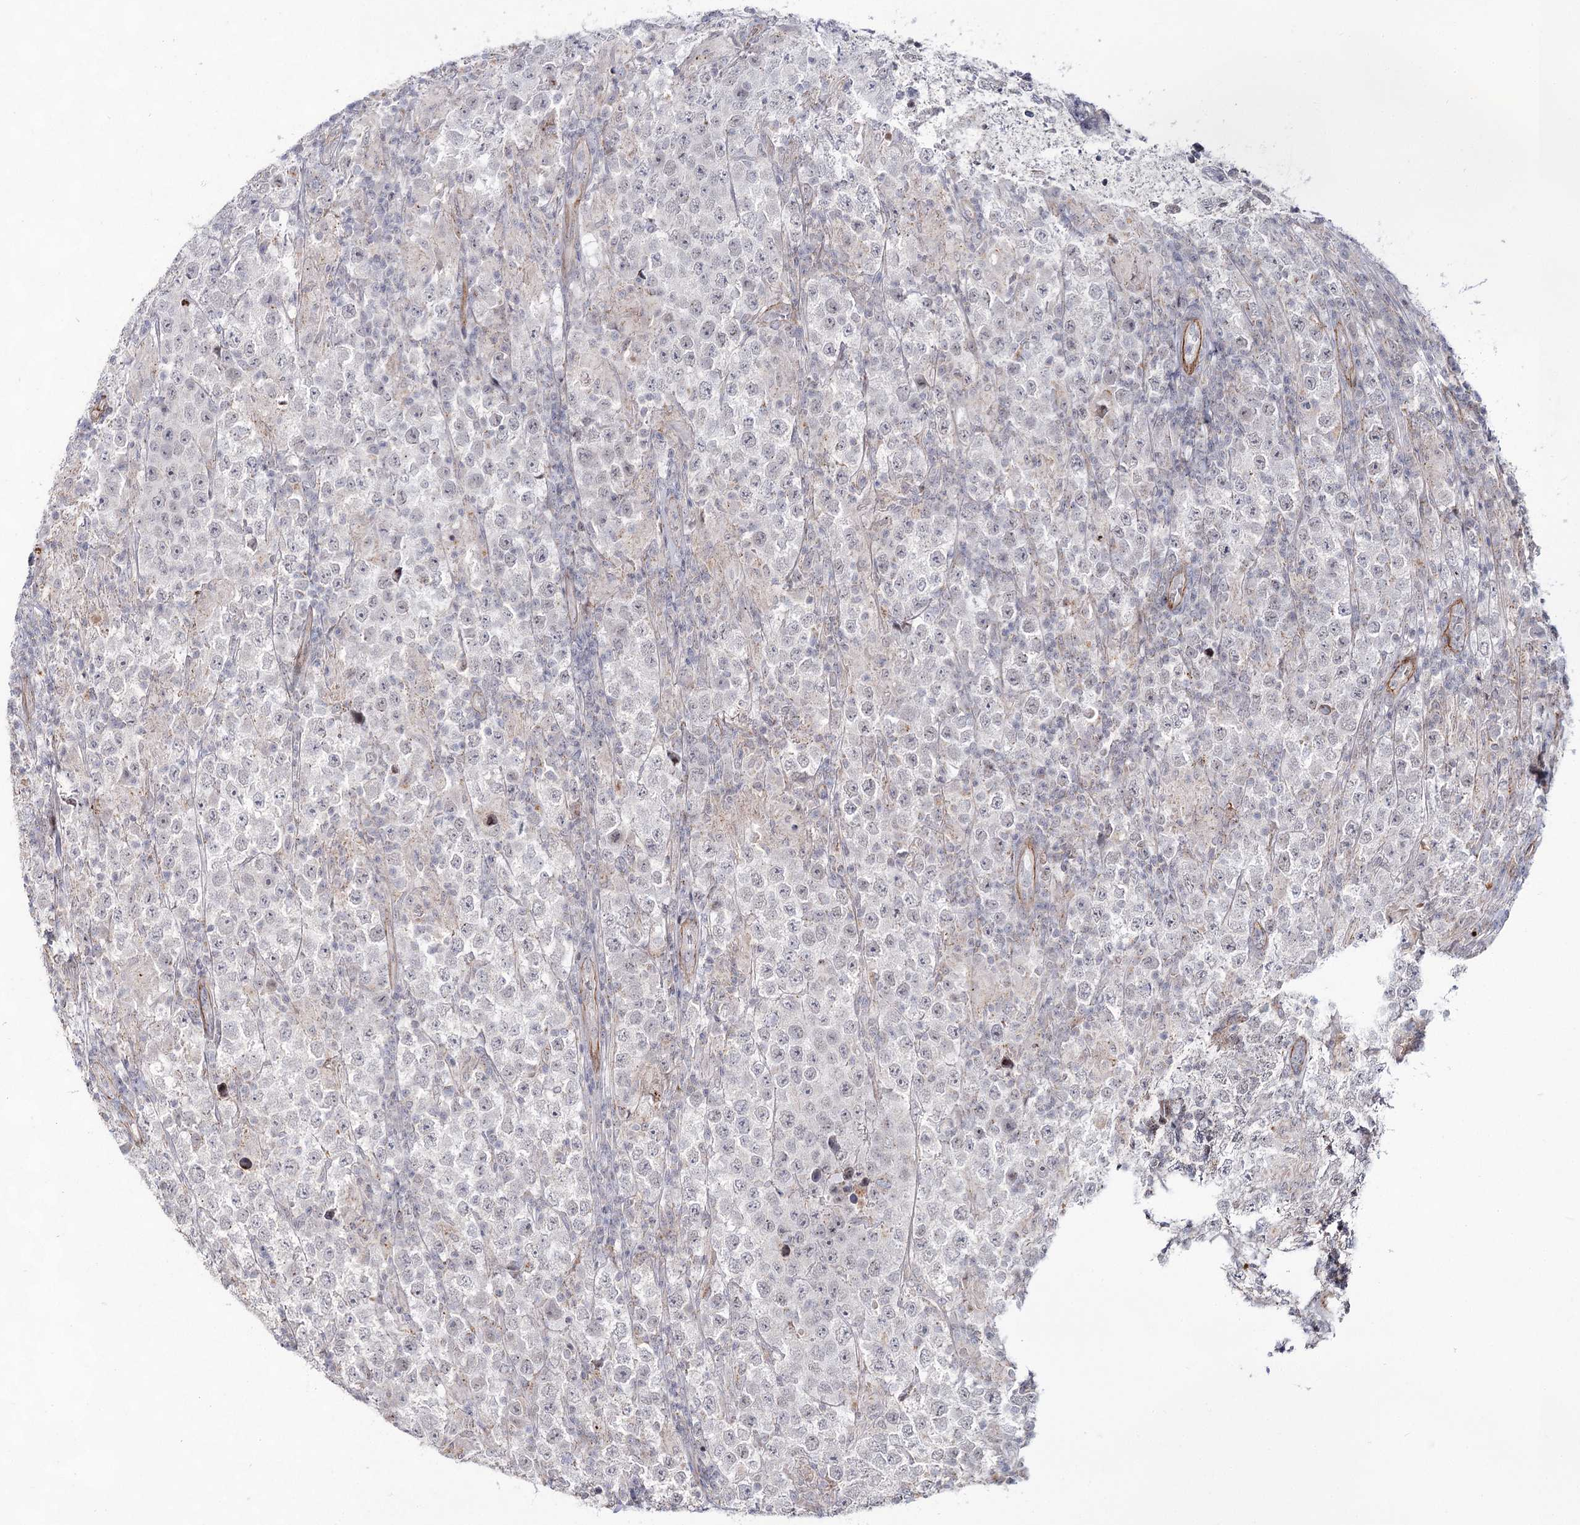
{"staining": {"intensity": "negative", "quantity": "none", "location": "none"}, "tissue": "testis cancer", "cell_type": "Tumor cells", "image_type": "cancer", "snomed": [{"axis": "morphology", "description": "Normal tissue, NOS"}, {"axis": "morphology", "description": "Urothelial carcinoma, High grade"}, {"axis": "morphology", "description": "Seminoma, NOS"}, {"axis": "morphology", "description": "Carcinoma, Embryonal, NOS"}, {"axis": "topography", "description": "Urinary bladder"}, {"axis": "topography", "description": "Testis"}], "caption": "Immunohistochemistry micrograph of human testis urothelial carcinoma (high-grade) stained for a protein (brown), which exhibits no expression in tumor cells.", "gene": "ATL2", "patient": {"sex": "male", "age": 41}}